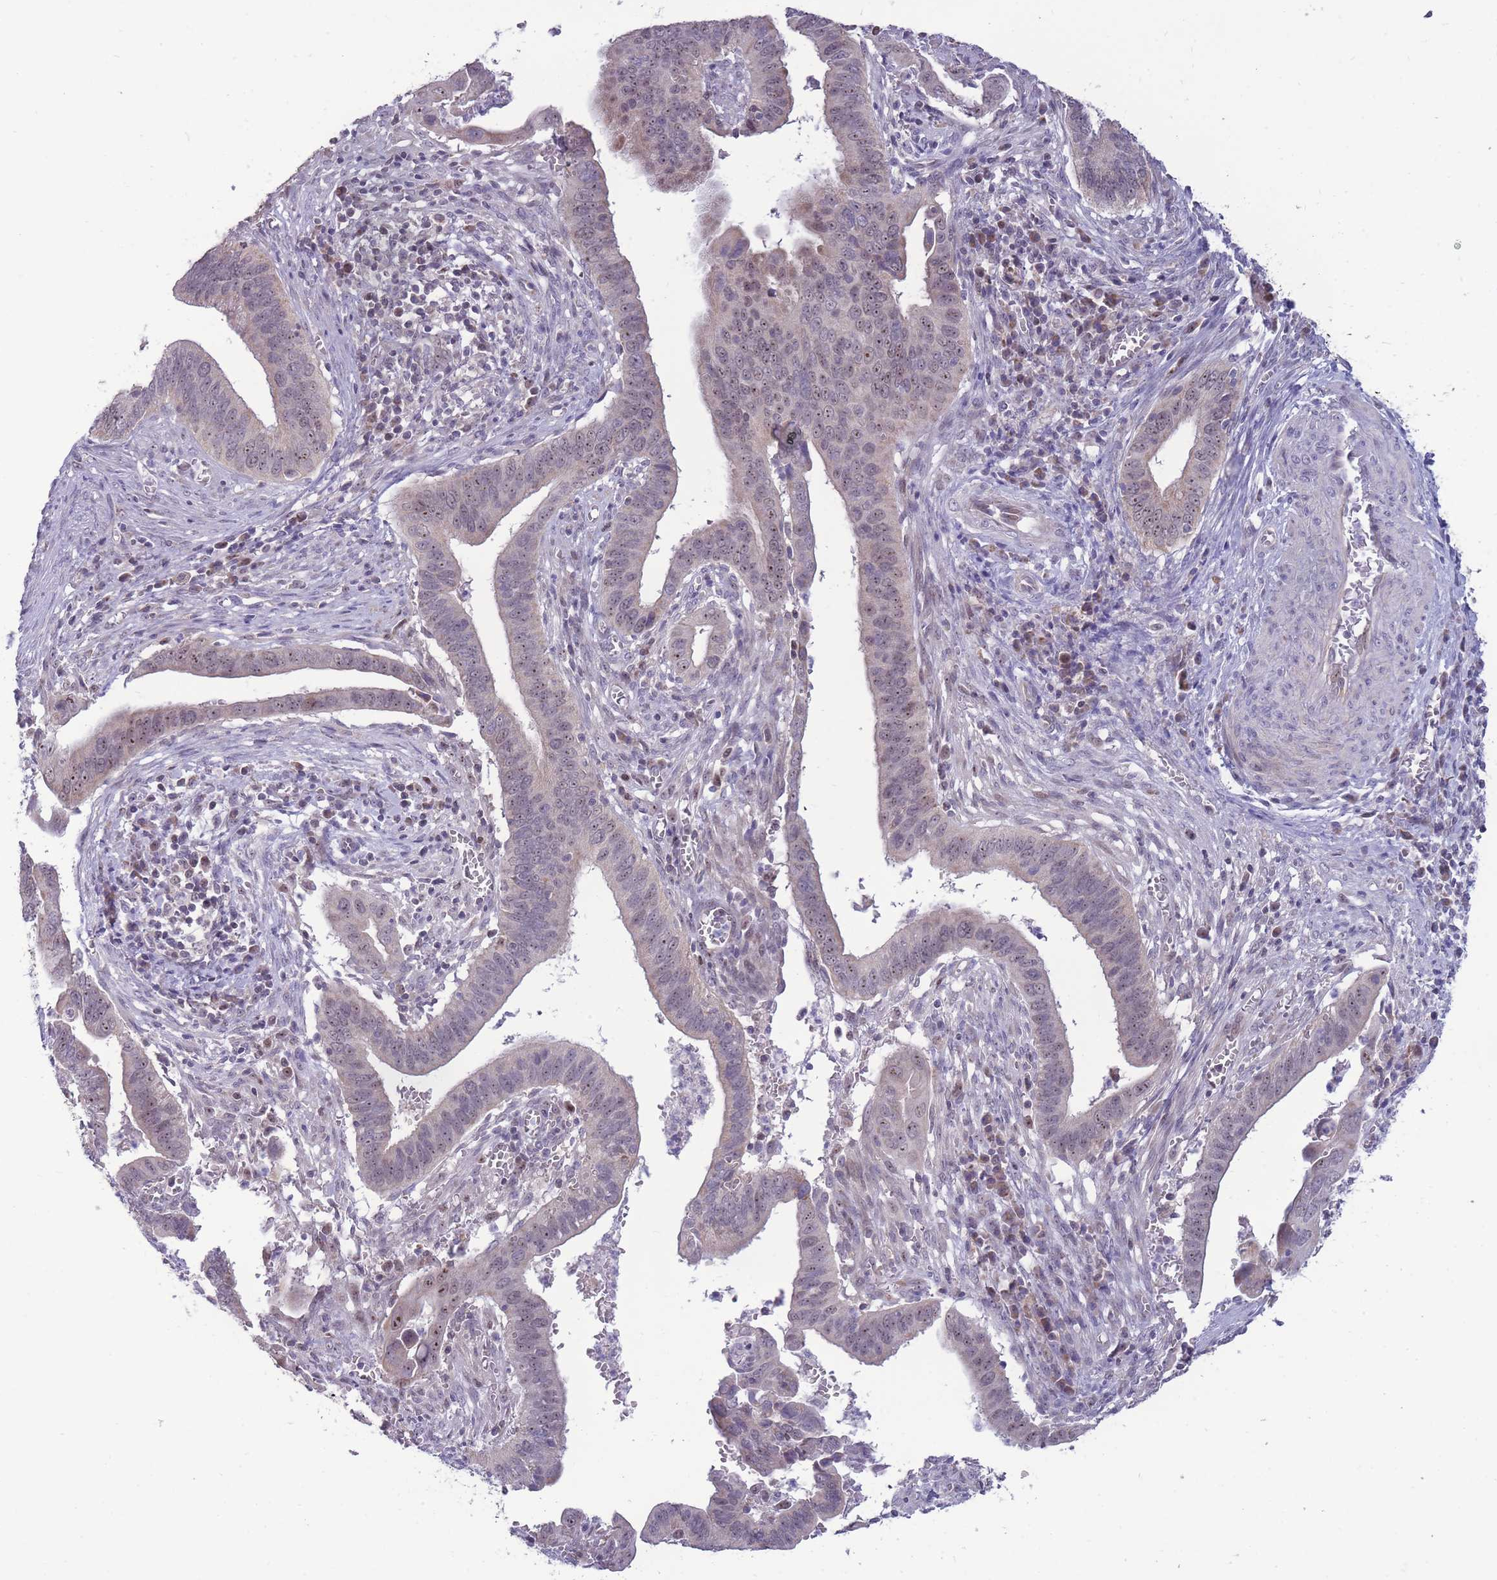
{"staining": {"intensity": "weak", "quantity": "<25%", "location": "nuclear"}, "tissue": "cervical cancer", "cell_type": "Tumor cells", "image_type": "cancer", "snomed": [{"axis": "morphology", "description": "Adenocarcinoma, NOS"}, {"axis": "topography", "description": "Cervix"}], "caption": "IHC of cervical adenocarcinoma demonstrates no positivity in tumor cells.", "gene": "MCIDAS", "patient": {"sex": "female", "age": 42}}